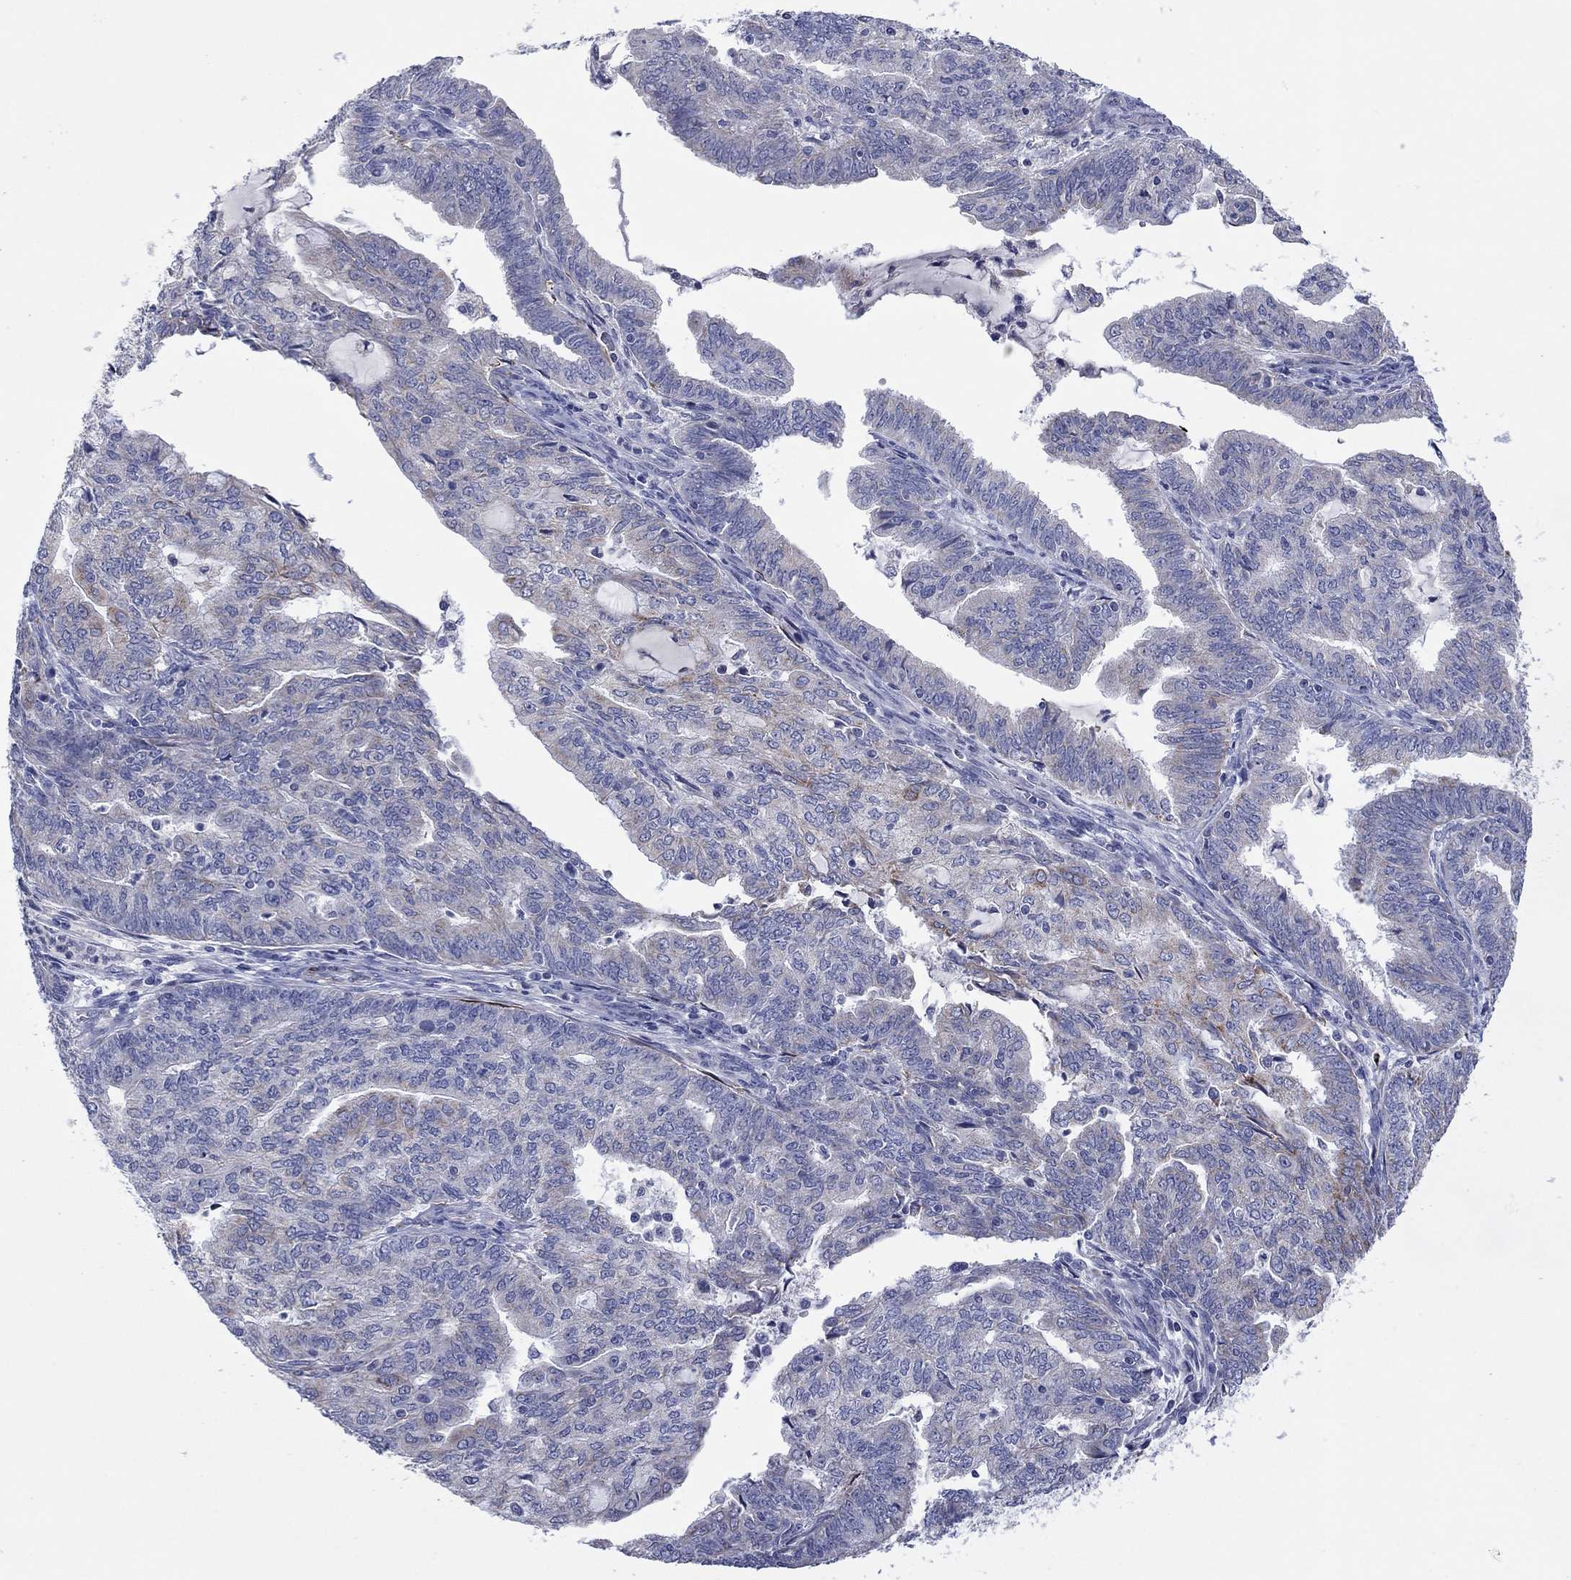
{"staining": {"intensity": "moderate", "quantity": "<25%", "location": "cytoplasmic/membranous"}, "tissue": "endometrial cancer", "cell_type": "Tumor cells", "image_type": "cancer", "snomed": [{"axis": "morphology", "description": "Adenocarcinoma, NOS"}, {"axis": "topography", "description": "Endometrium"}], "caption": "The photomicrograph reveals immunohistochemical staining of endometrial cancer. There is moderate cytoplasmic/membranous expression is present in approximately <25% of tumor cells. (brown staining indicates protein expression, while blue staining denotes nuclei).", "gene": "MGST3", "patient": {"sex": "female", "age": 82}}